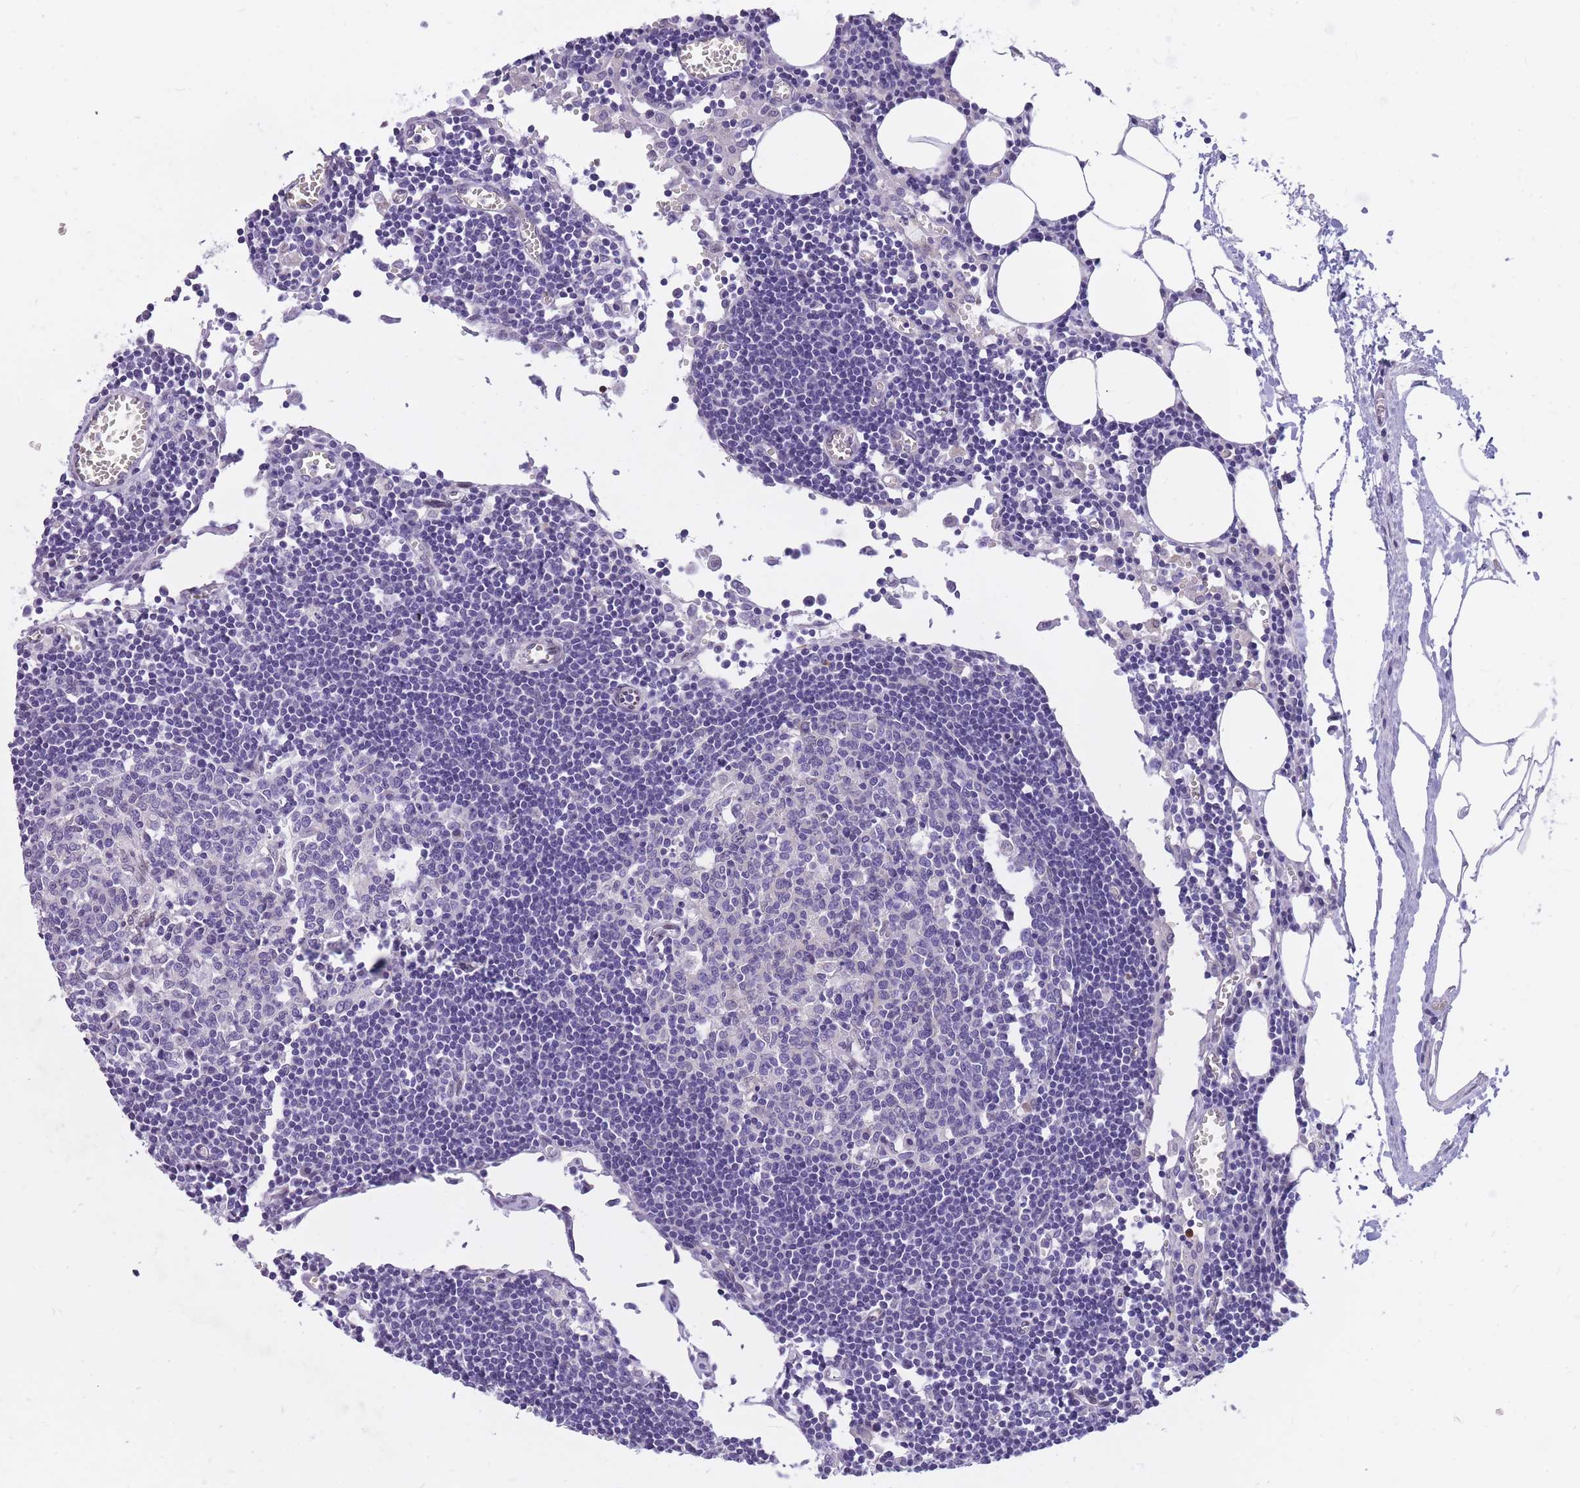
{"staining": {"intensity": "negative", "quantity": "none", "location": "none"}, "tissue": "lymph node", "cell_type": "Germinal center cells", "image_type": "normal", "snomed": [{"axis": "morphology", "description": "Normal tissue, NOS"}, {"axis": "topography", "description": "Lymph node"}], "caption": "An immunohistochemistry micrograph of unremarkable lymph node is shown. There is no staining in germinal center cells of lymph node.", "gene": "HOOK2", "patient": {"sex": "male", "age": 62}}